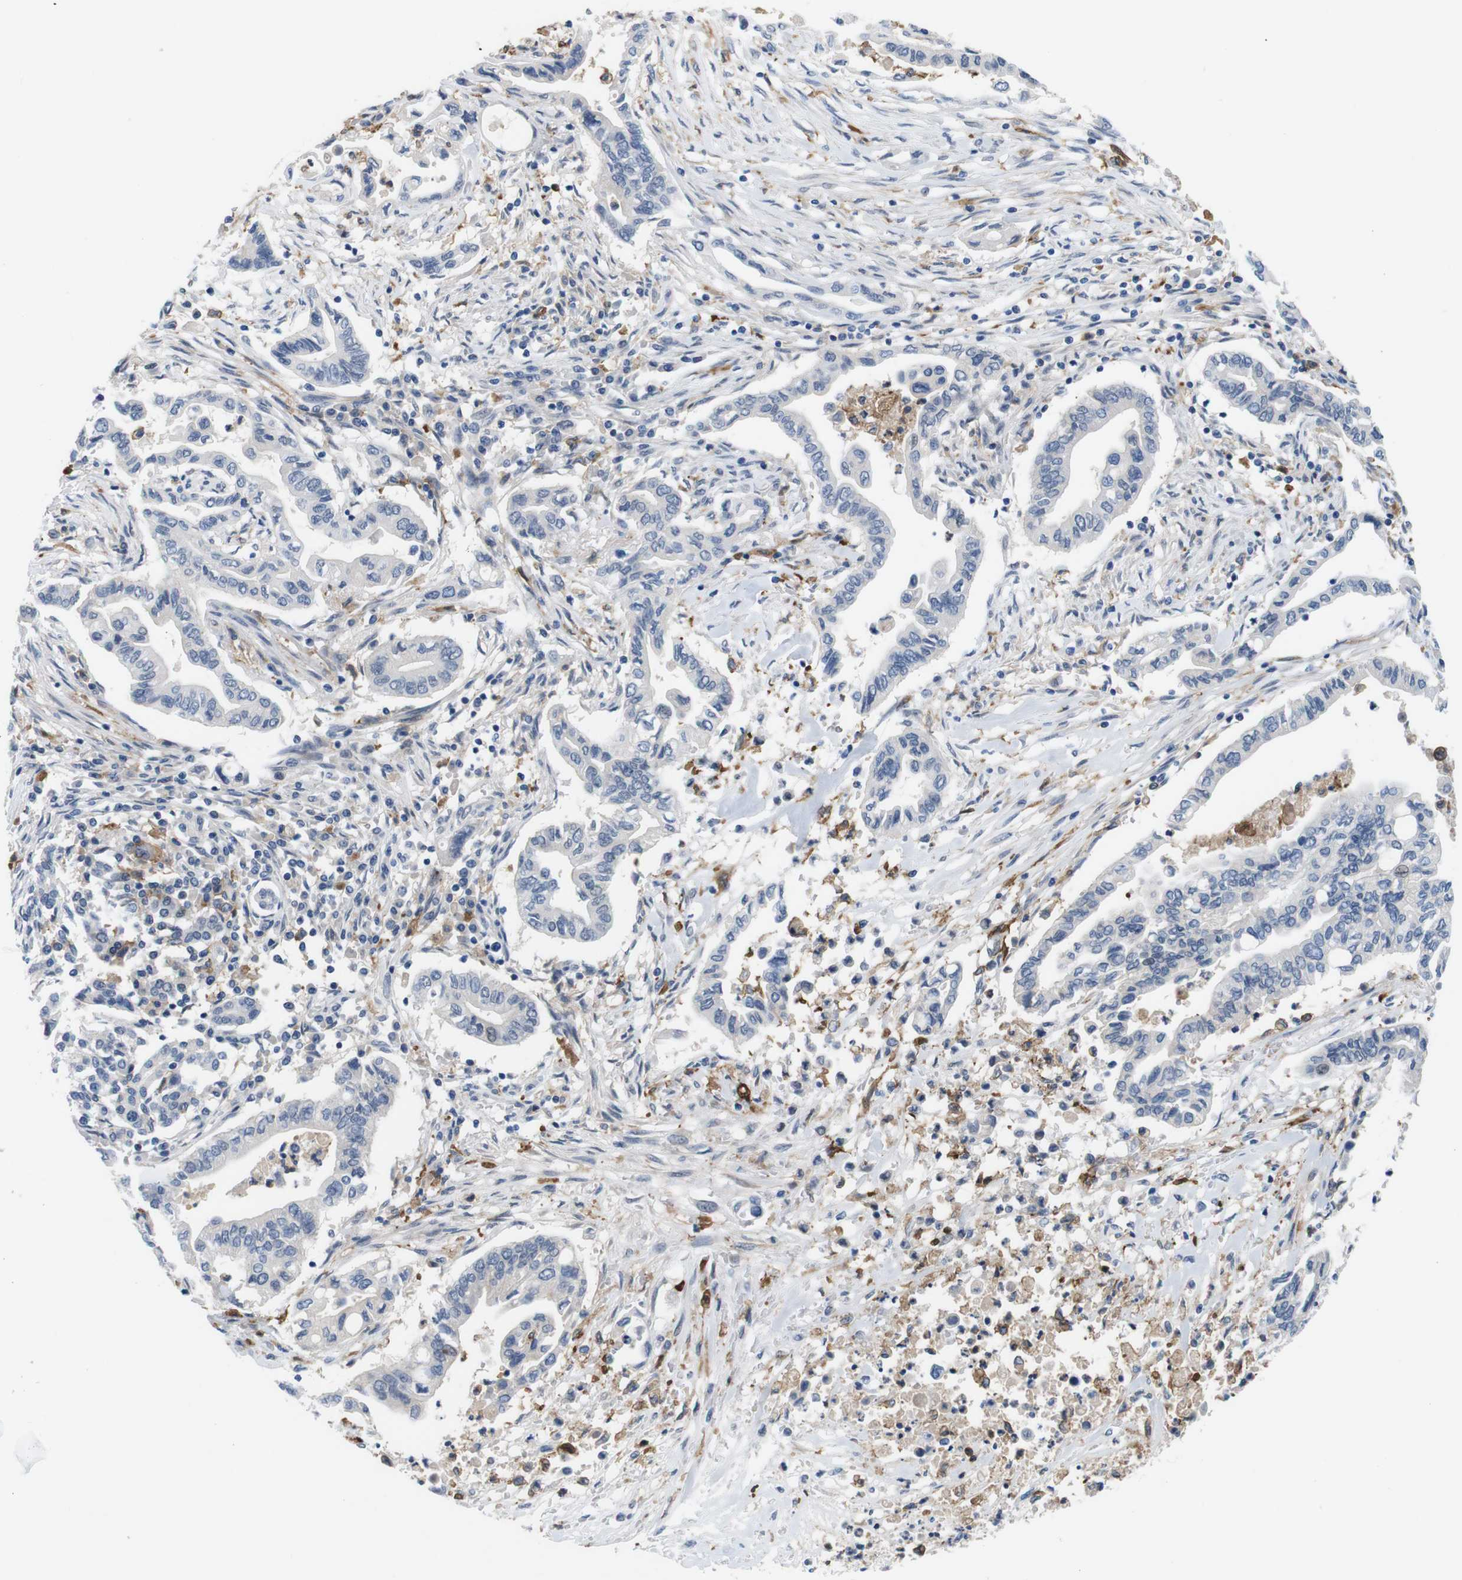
{"staining": {"intensity": "negative", "quantity": "none", "location": "none"}, "tissue": "pancreatic cancer", "cell_type": "Tumor cells", "image_type": "cancer", "snomed": [{"axis": "morphology", "description": "Adenocarcinoma, NOS"}, {"axis": "topography", "description": "Pancreas"}], "caption": "A high-resolution micrograph shows immunohistochemistry (IHC) staining of adenocarcinoma (pancreatic), which demonstrates no significant staining in tumor cells. (DAB immunohistochemistry (IHC), high magnification).", "gene": "CD300C", "patient": {"sex": "female", "age": 57}}